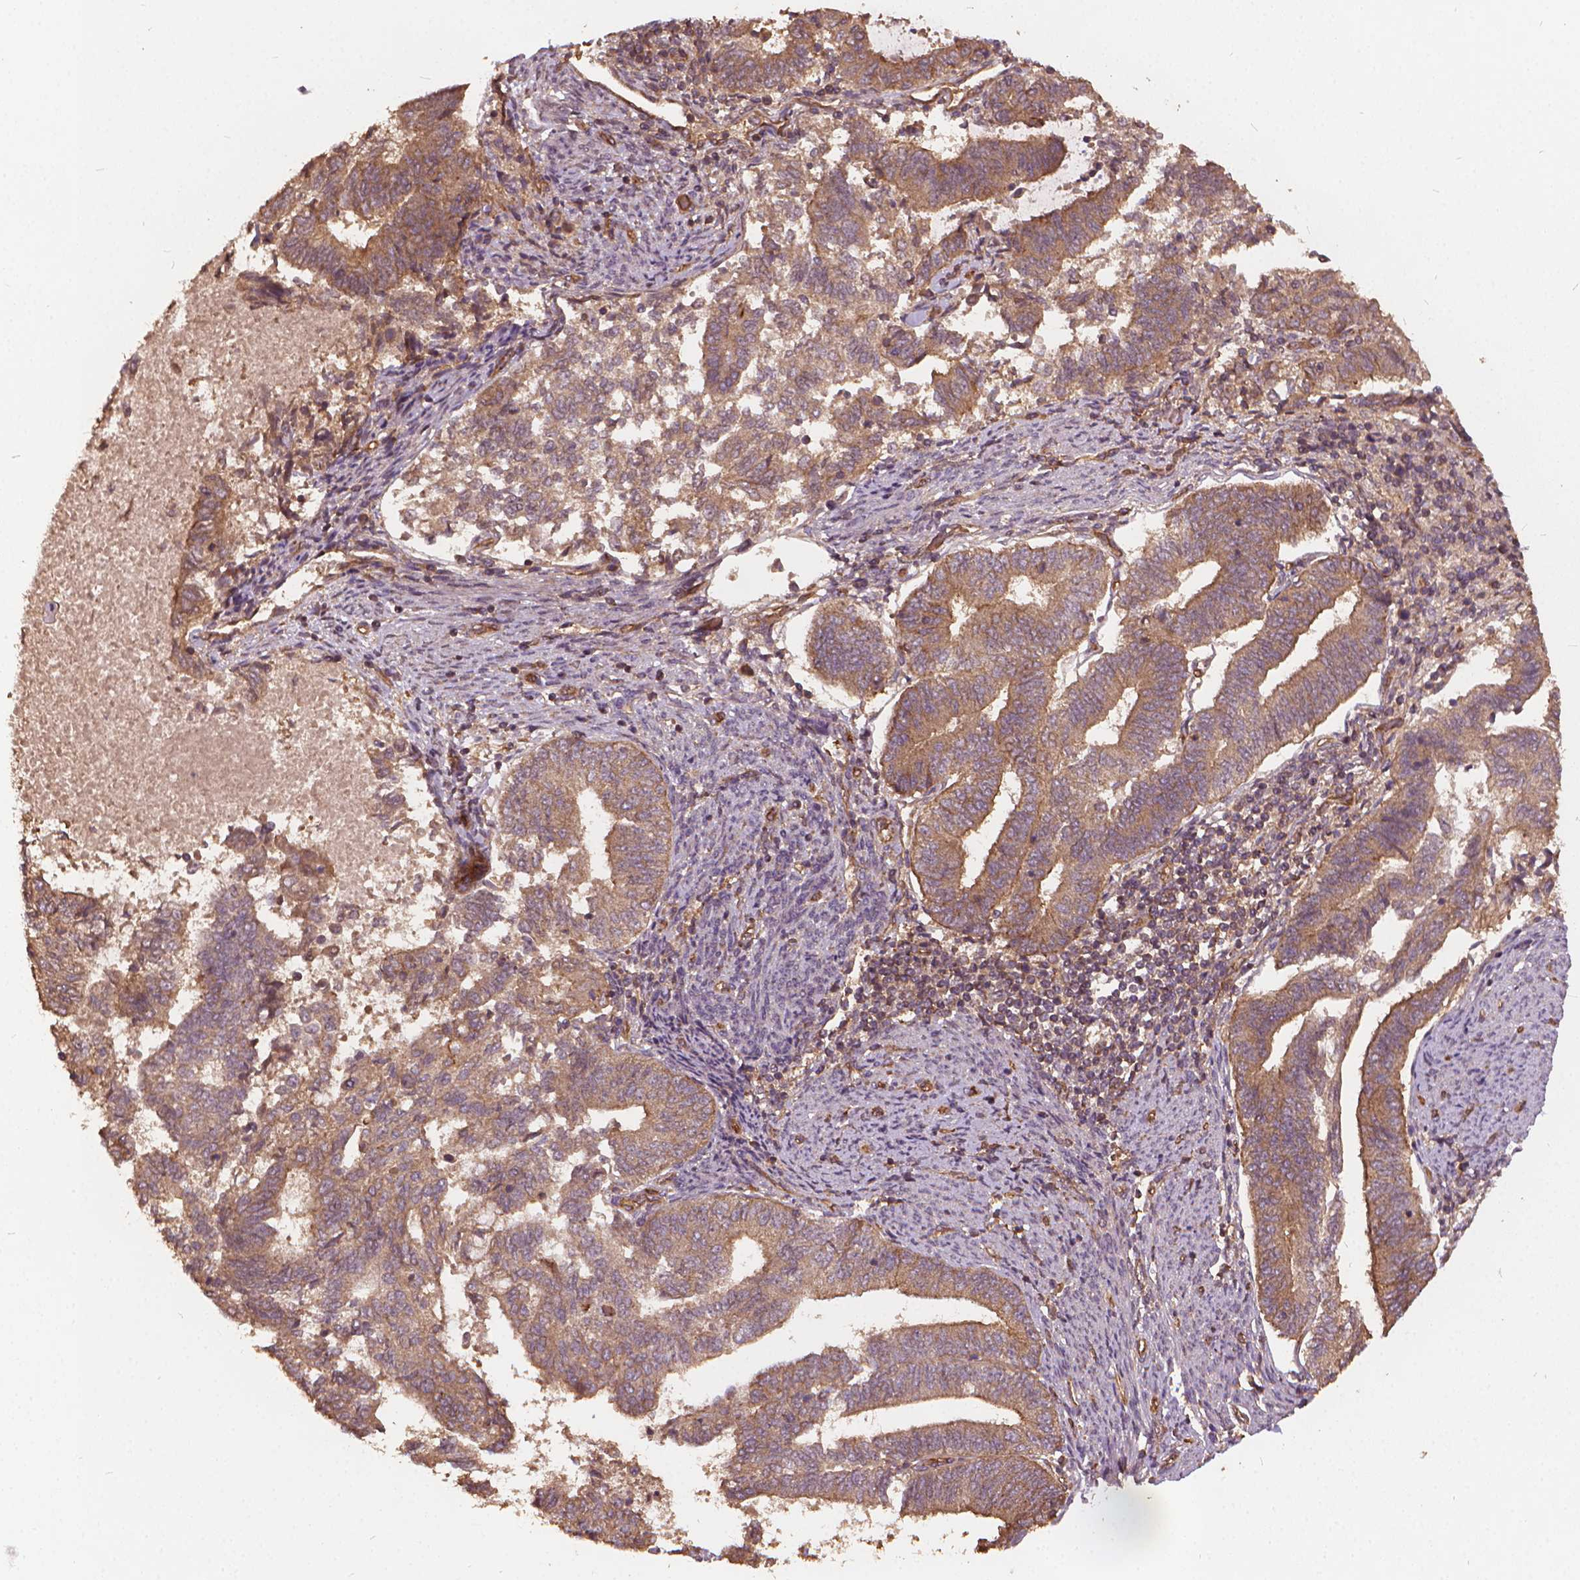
{"staining": {"intensity": "moderate", "quantity": ">75%", "location": "cytoplasmic/membranous"}, "tissue": "endometrial cancer", "cell_type": "Tumor cells", "image_type": "cancer", "snomed": [{"axis": "morphology", "description": "Adenocarcinoma, NOS"}, {"axis": "topography", "description": "Endometrium"}], "caption": "Human endometrial cancer stained with a brown dye shows moderate cytoplasmic/membranous positive staining in about >75% of tumor cells.", "gene": "UBXN2A", "patient": {"sex": "female", "age": 65}}